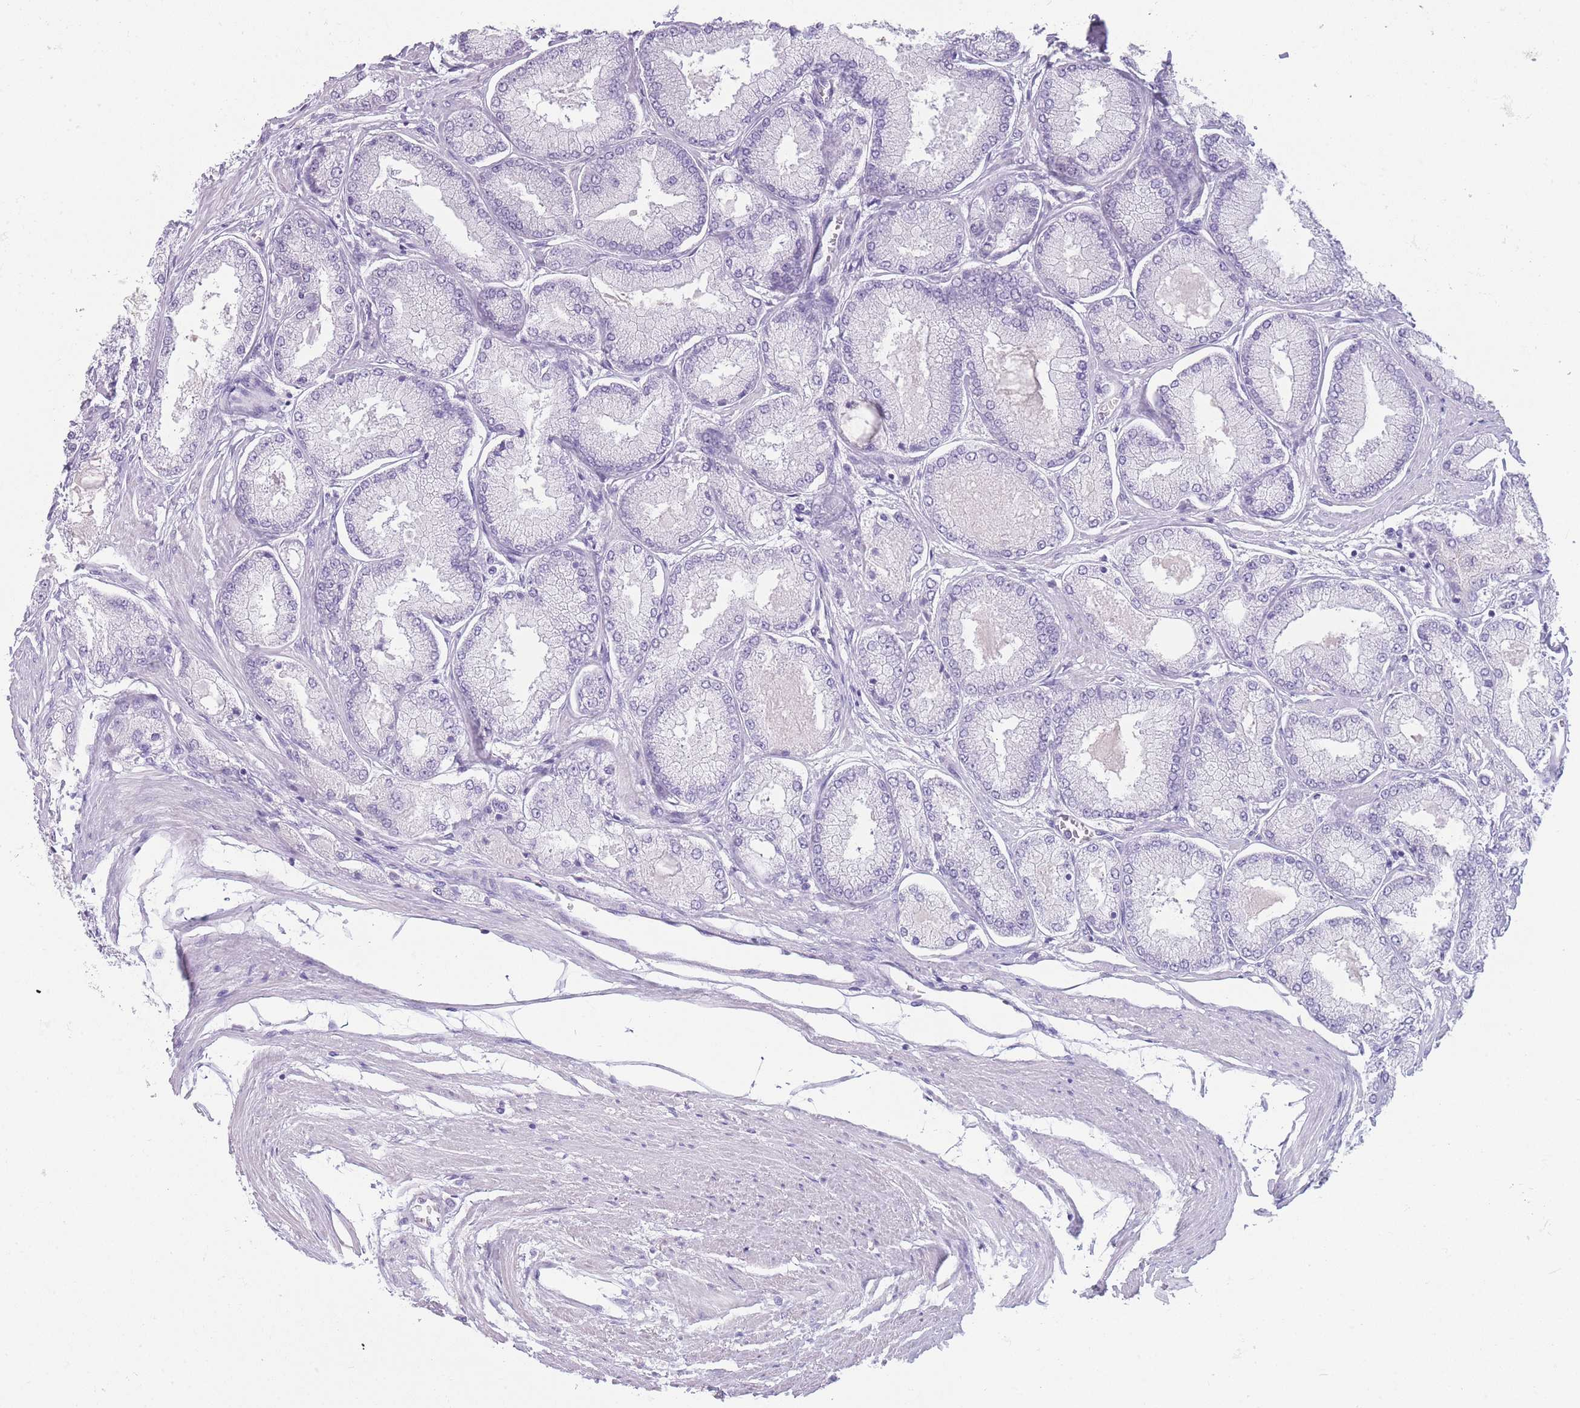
{"staining": {"intensity": "negative", "quantity": "none", "location": "none"}, "tissue": "prostate cancer", "cell_type": "Tumor cells", "image_type": "cancer", "snomed": [{"axis": "morphology", "description": "Adenocarcinoma, Low grade"}, {"axis": "topography", "description": "Prostate"}], "caption": "An image of human prostate low-grade adenocarcinoma is negative for staining in tumor cells.", "gene": "DCANP1", "patient": {"sex": "male", "age": 74}}